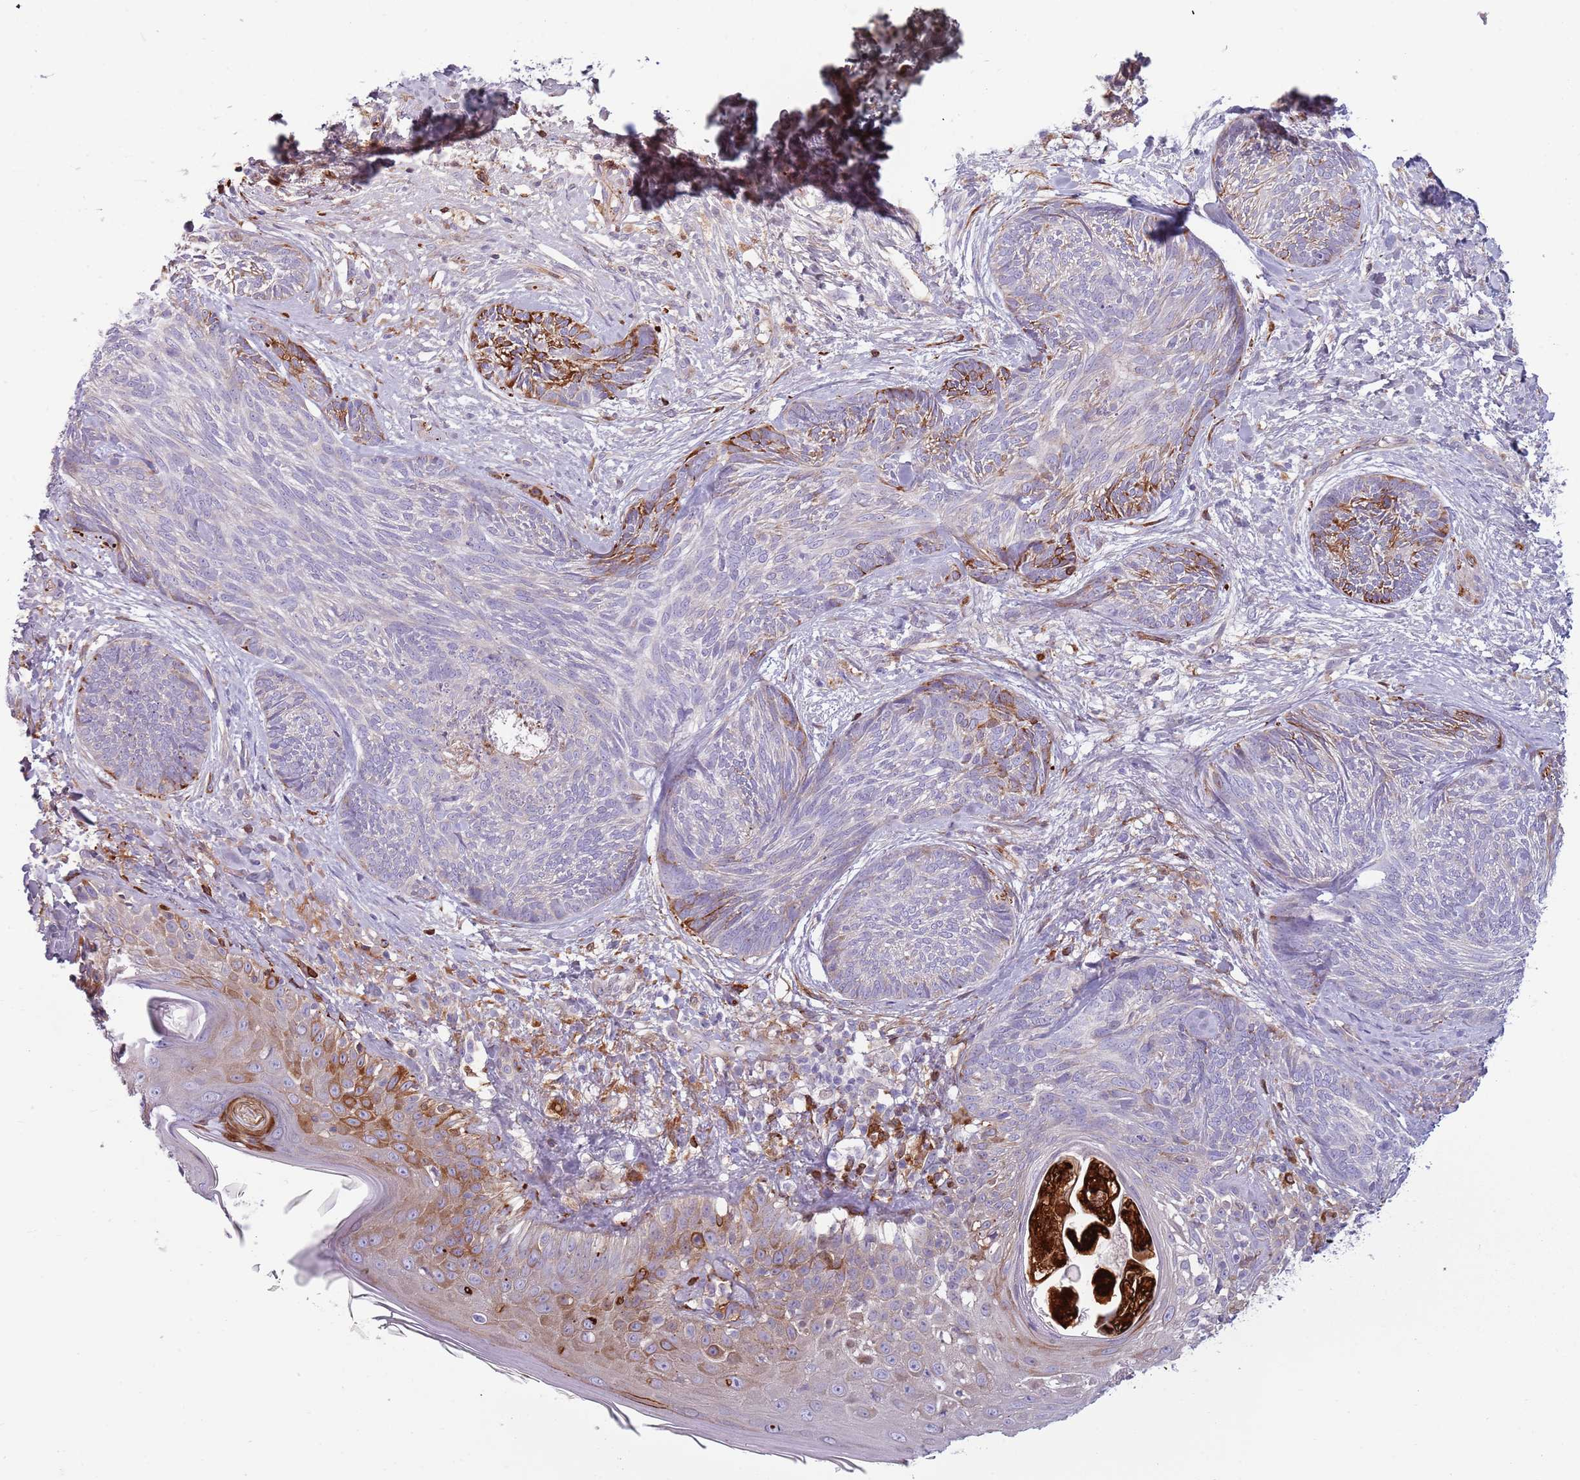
{"staining": {"intensity": "strong", "quantity": "<25%", "location": "cytoplasmic/membranous"}, "tissue": "skin cancer", "cell_type": "Tumor cells", "image_type": "cancer", "snomed": [{"axis": "morphology", "description": "Basal cell carcinoma"}, {"axis": "topography", "description": "Skin"}], "caption": "Skin basal cell carcinoma was stained to show a protein in brown. There is medium levels of strong cytoplasmic/membranous expression in approximately <25% of tumor cells. Nuclei are stained in blue.", "gene": "NADK", "patient": {"sex": "male", "age": 73}}